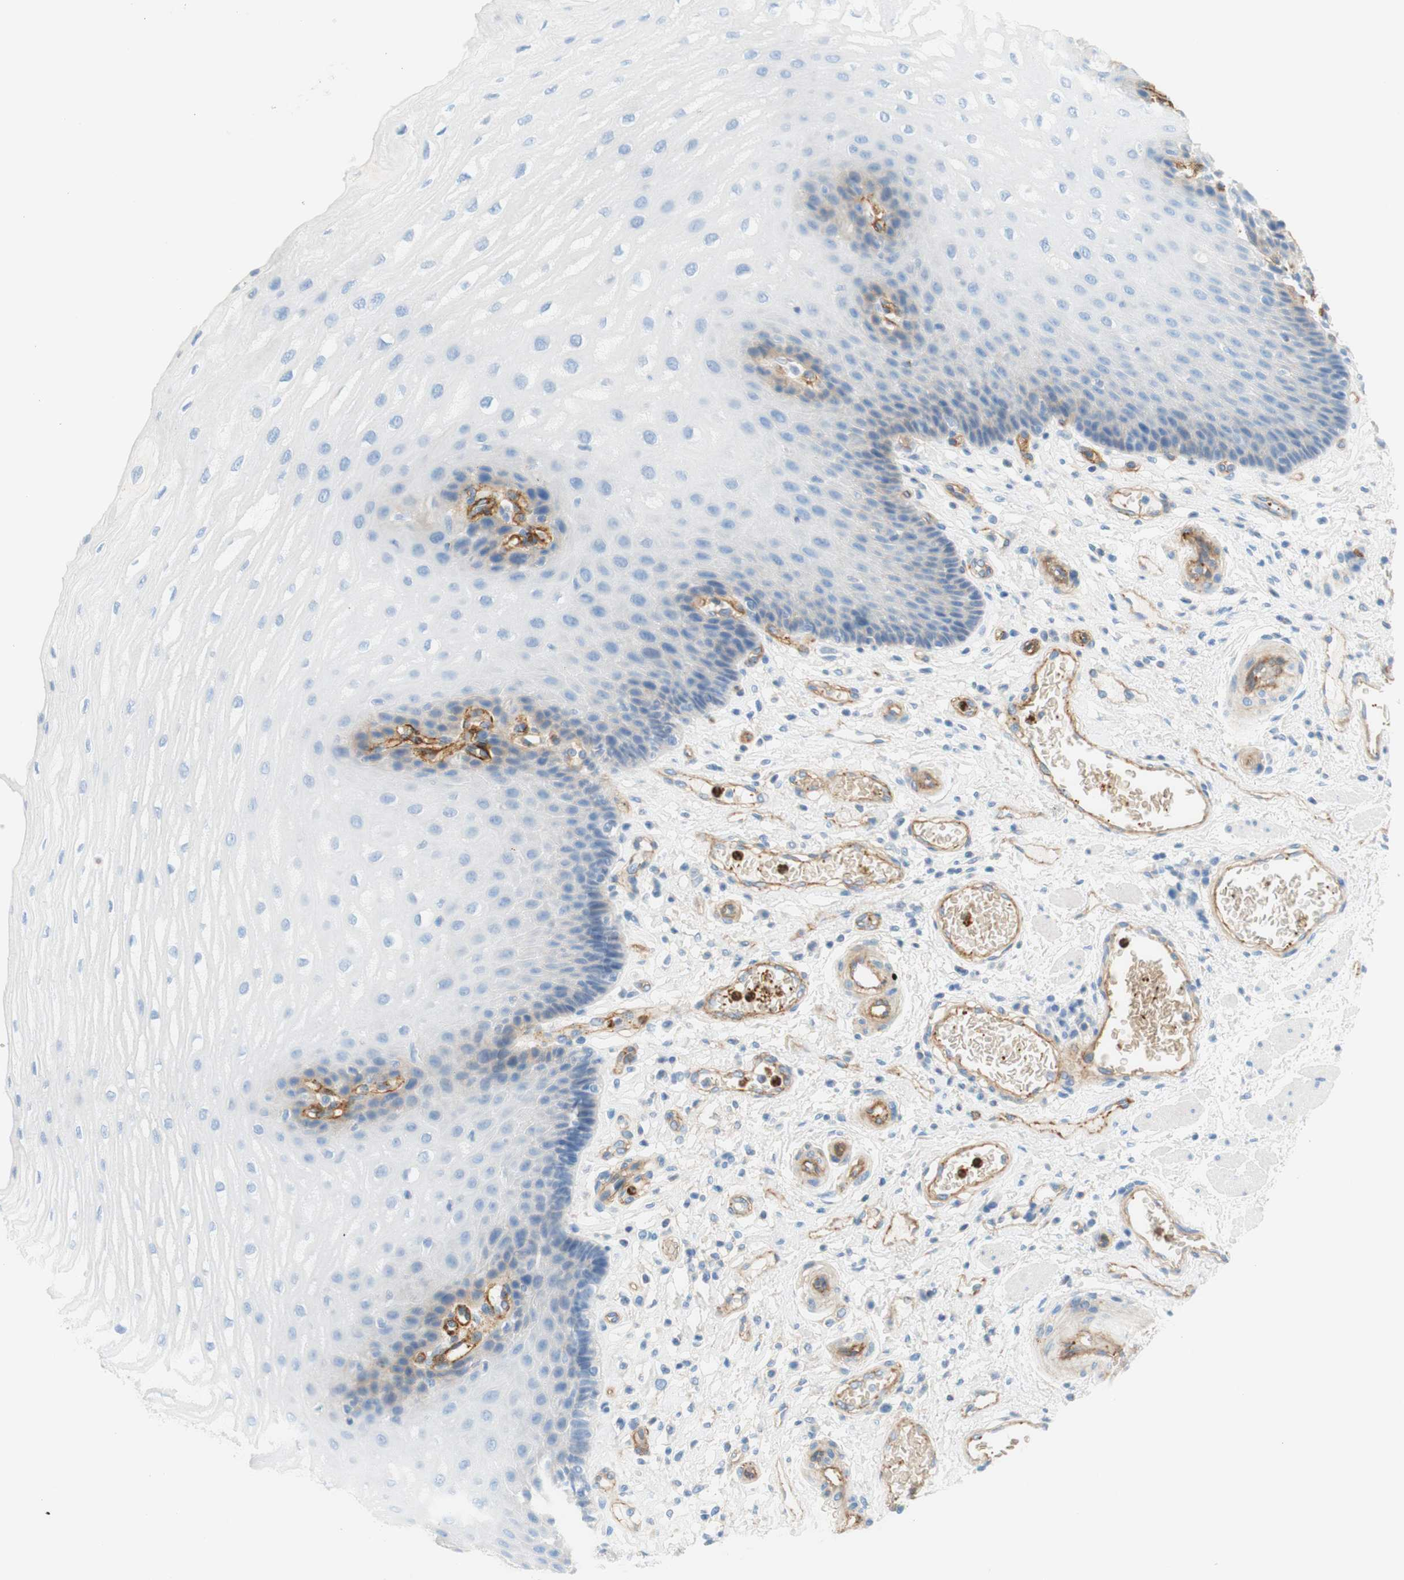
{"staining": {"intensity": "weak", "quantity": "<25%", "location": "cytoplasmic/membranous"}, "tissue": "esophagus", "cell_type": "Squamous epithelial cells", "image_type": "normal", "snomed": [{"axis": "morphology", "description": "Normal tissue, NOS"}, {"axis": "topography", "description": "Esophagus"}], "caption": "Immunohistochemical staining of unremarkable esophagus demonstrates no significant staining in squamous epithelial cells. (DAB (3,3'-diaminobenzidine) immunohistochemistry visualized using brightfield microscopy, high magnification).", "gene": "STOM", "patient": {"sex": "male", "age": 54}}